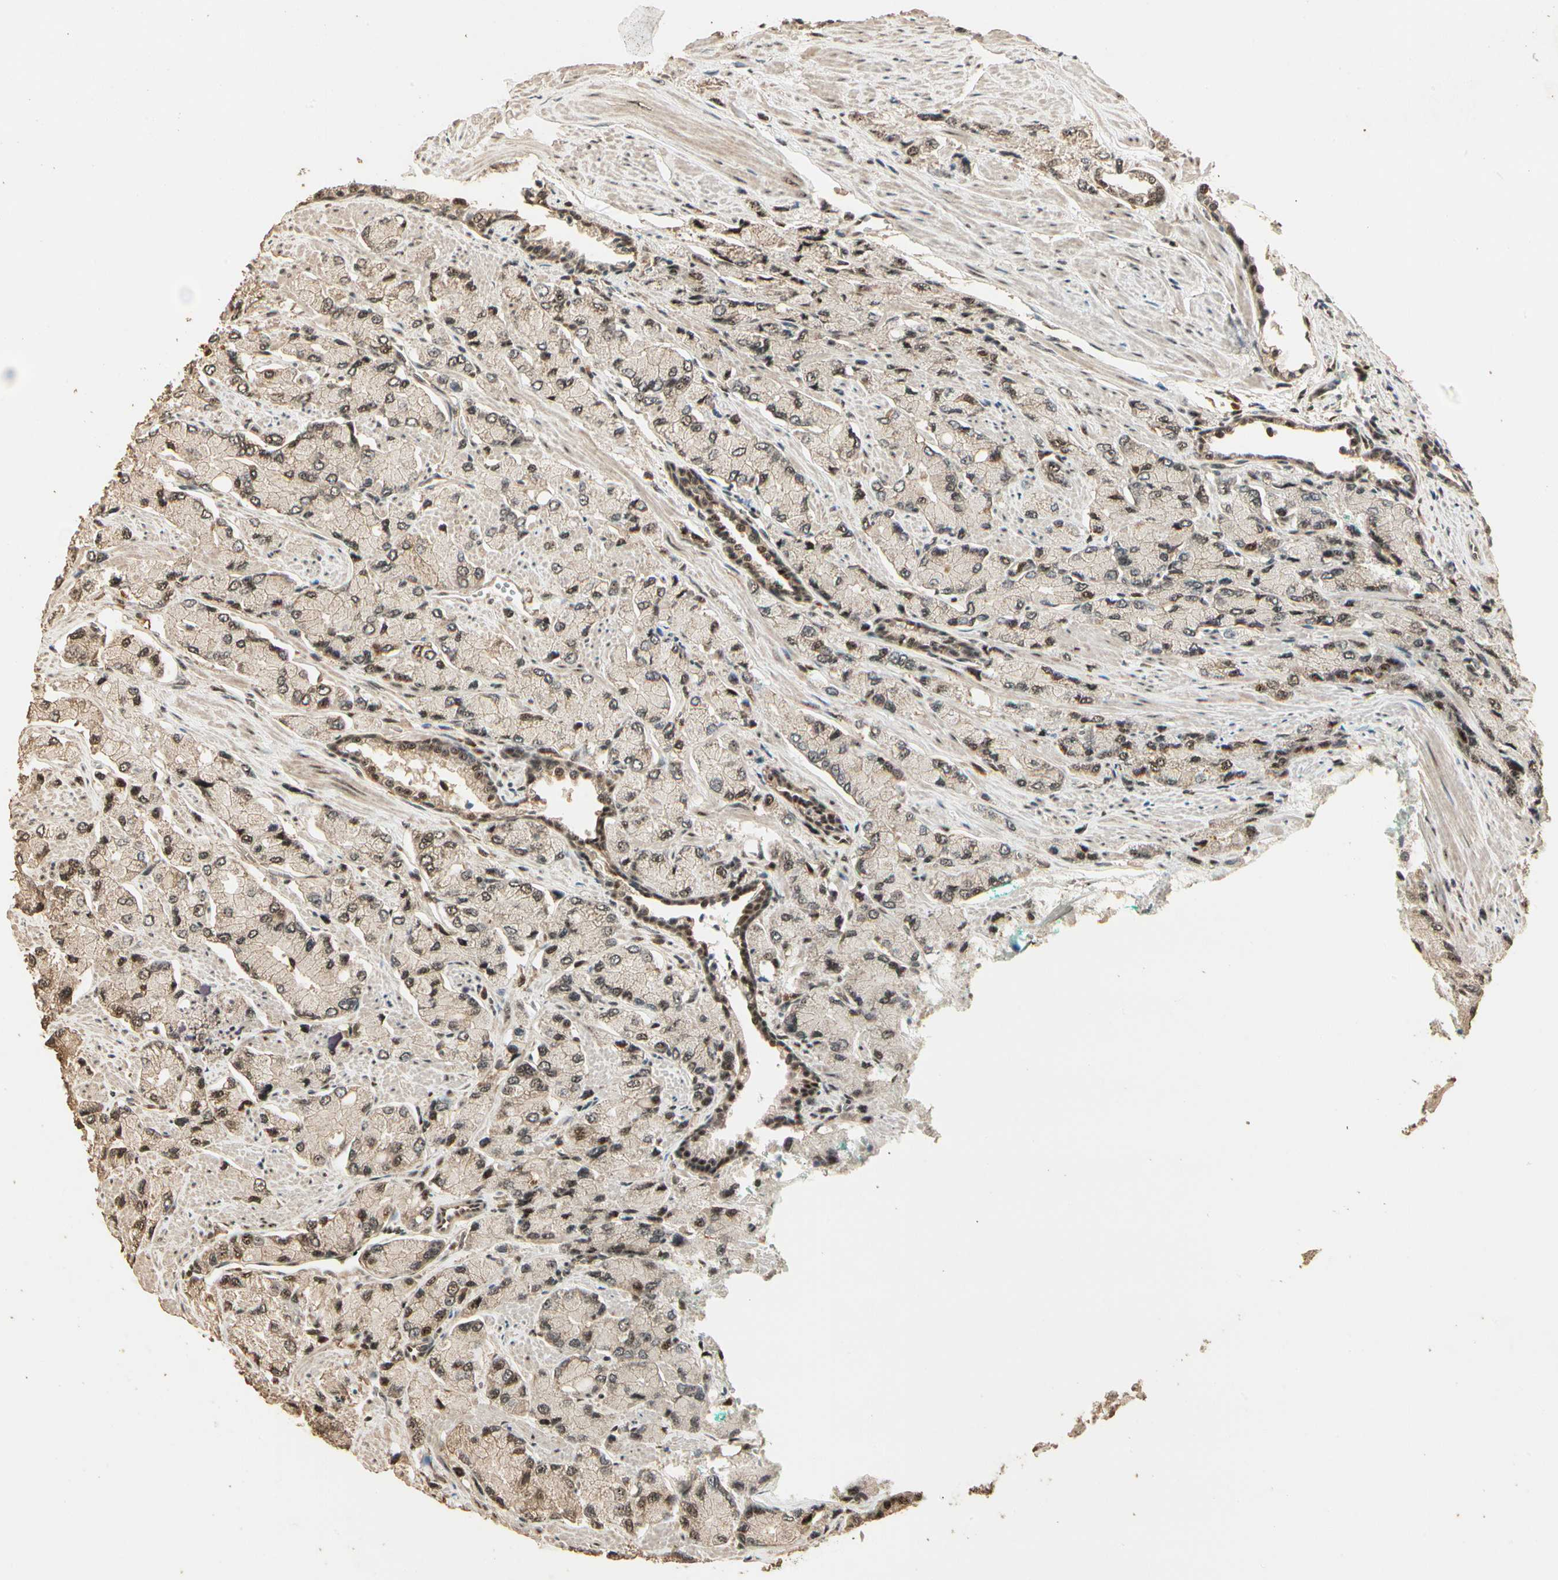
{"staining": {"intensity": "moderate", "quantity": ">75%", "location": "nuclear"}, "tissue": "prostate cancer", "cell_type": "Tumor cells", "image_type": "cancer", "snomed": [{"axis": "morphology", "description": "Adenocarcinoma, High grade"}, {"axis": "topography", "description": "Prostate"}], "caption": "Protein analysis of prostate cancer tissue exhibits moderate nuclear positivity in about >75% of tumor cells.", "gene": "RBM25", "patient": {"sex": "male", "age": 58}}